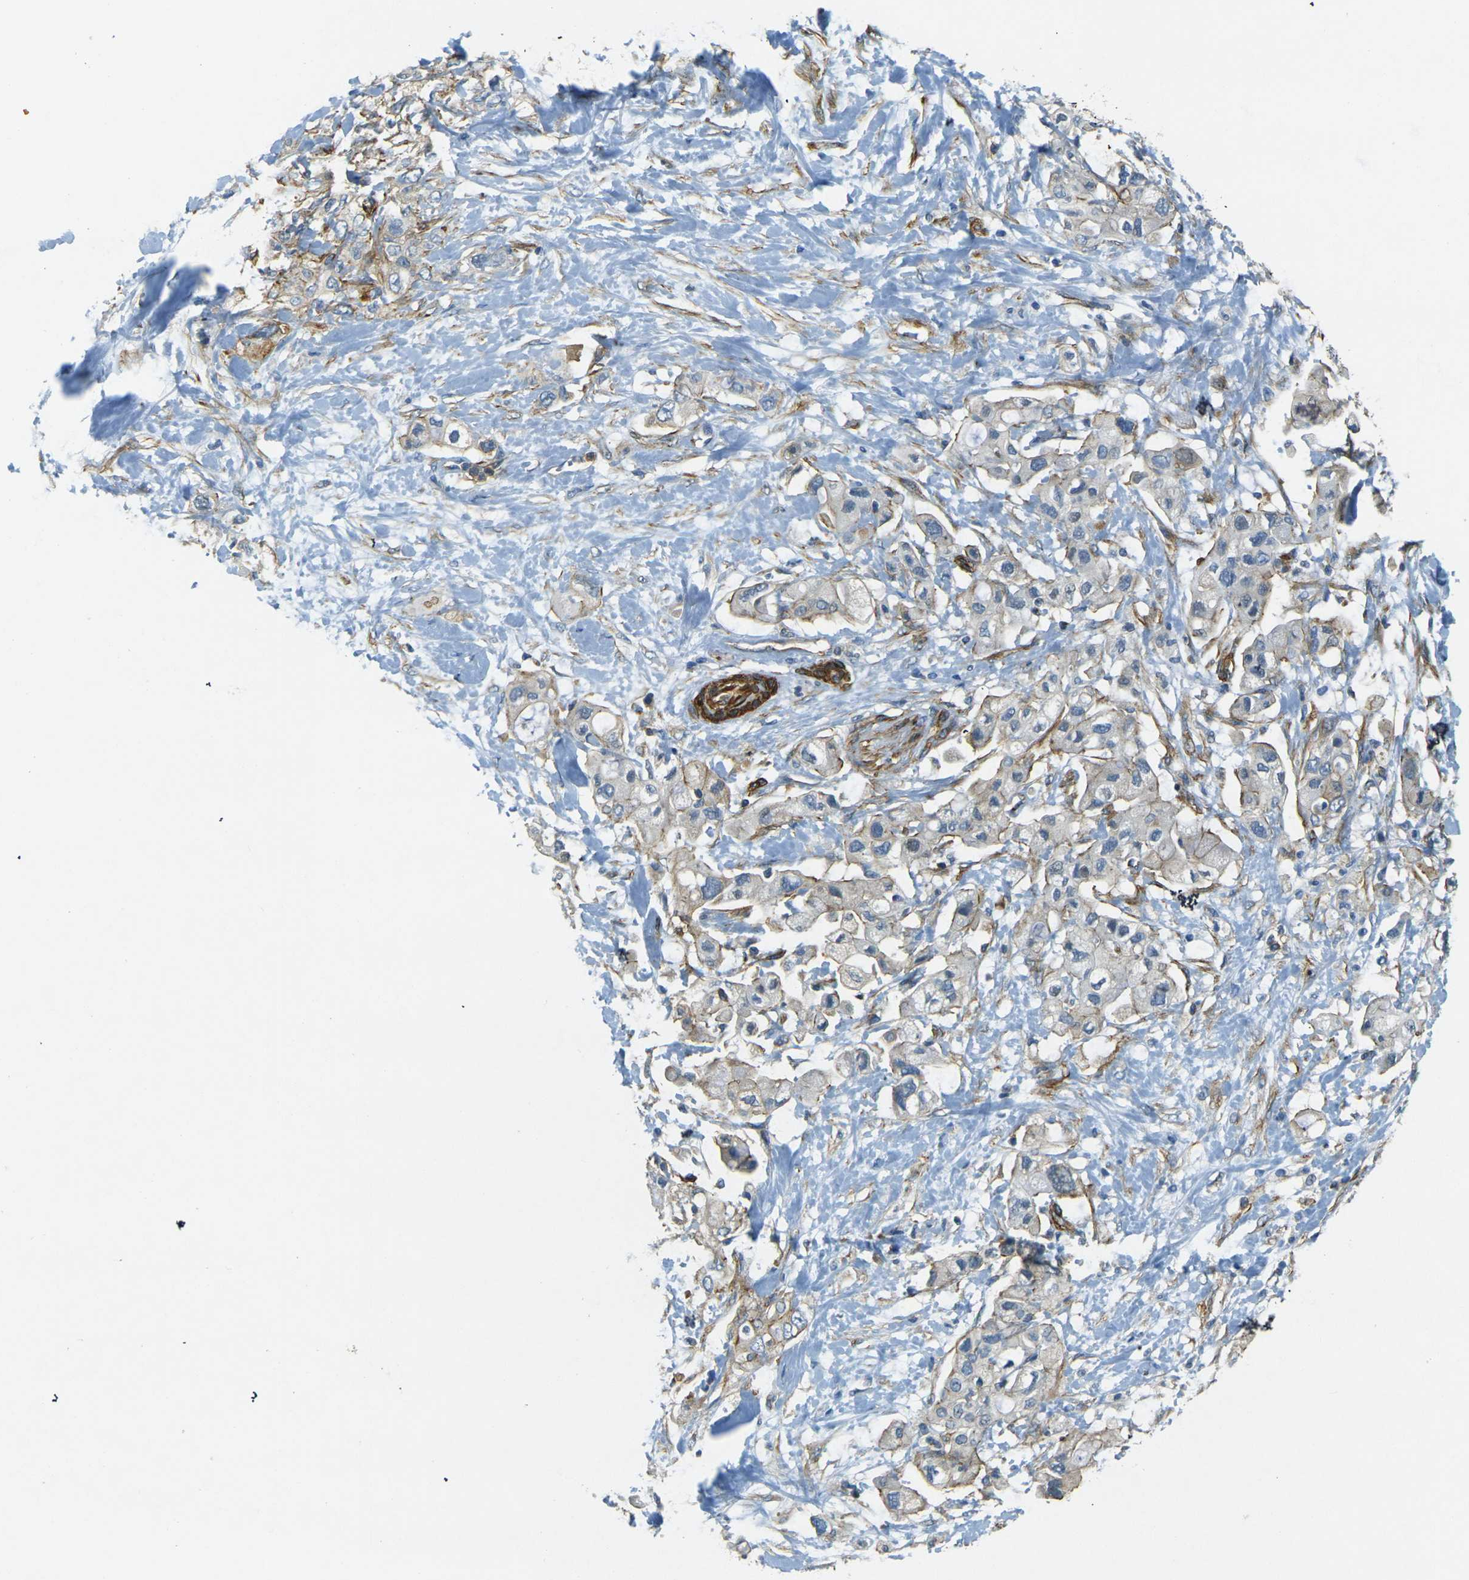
{"staining": {"intensity": "weak", "quantity": "<25%", "location": "cytoplasmic/membranous"}, "tissue": "pancreatic cancer", "cell_type": "Tumor cells", "image_type": "cancer", "snomed": [{"axis": "morphology", "description": "Adenocarcinoma, NOS"}, {"axis": "topography", "description": "Pancreas"}], "caption": "The image exhibits no significant expression in tumor cells of pancreatic cancer.", "gene": "EPHA7", "patient": {"sex": "female", "age": 56}}